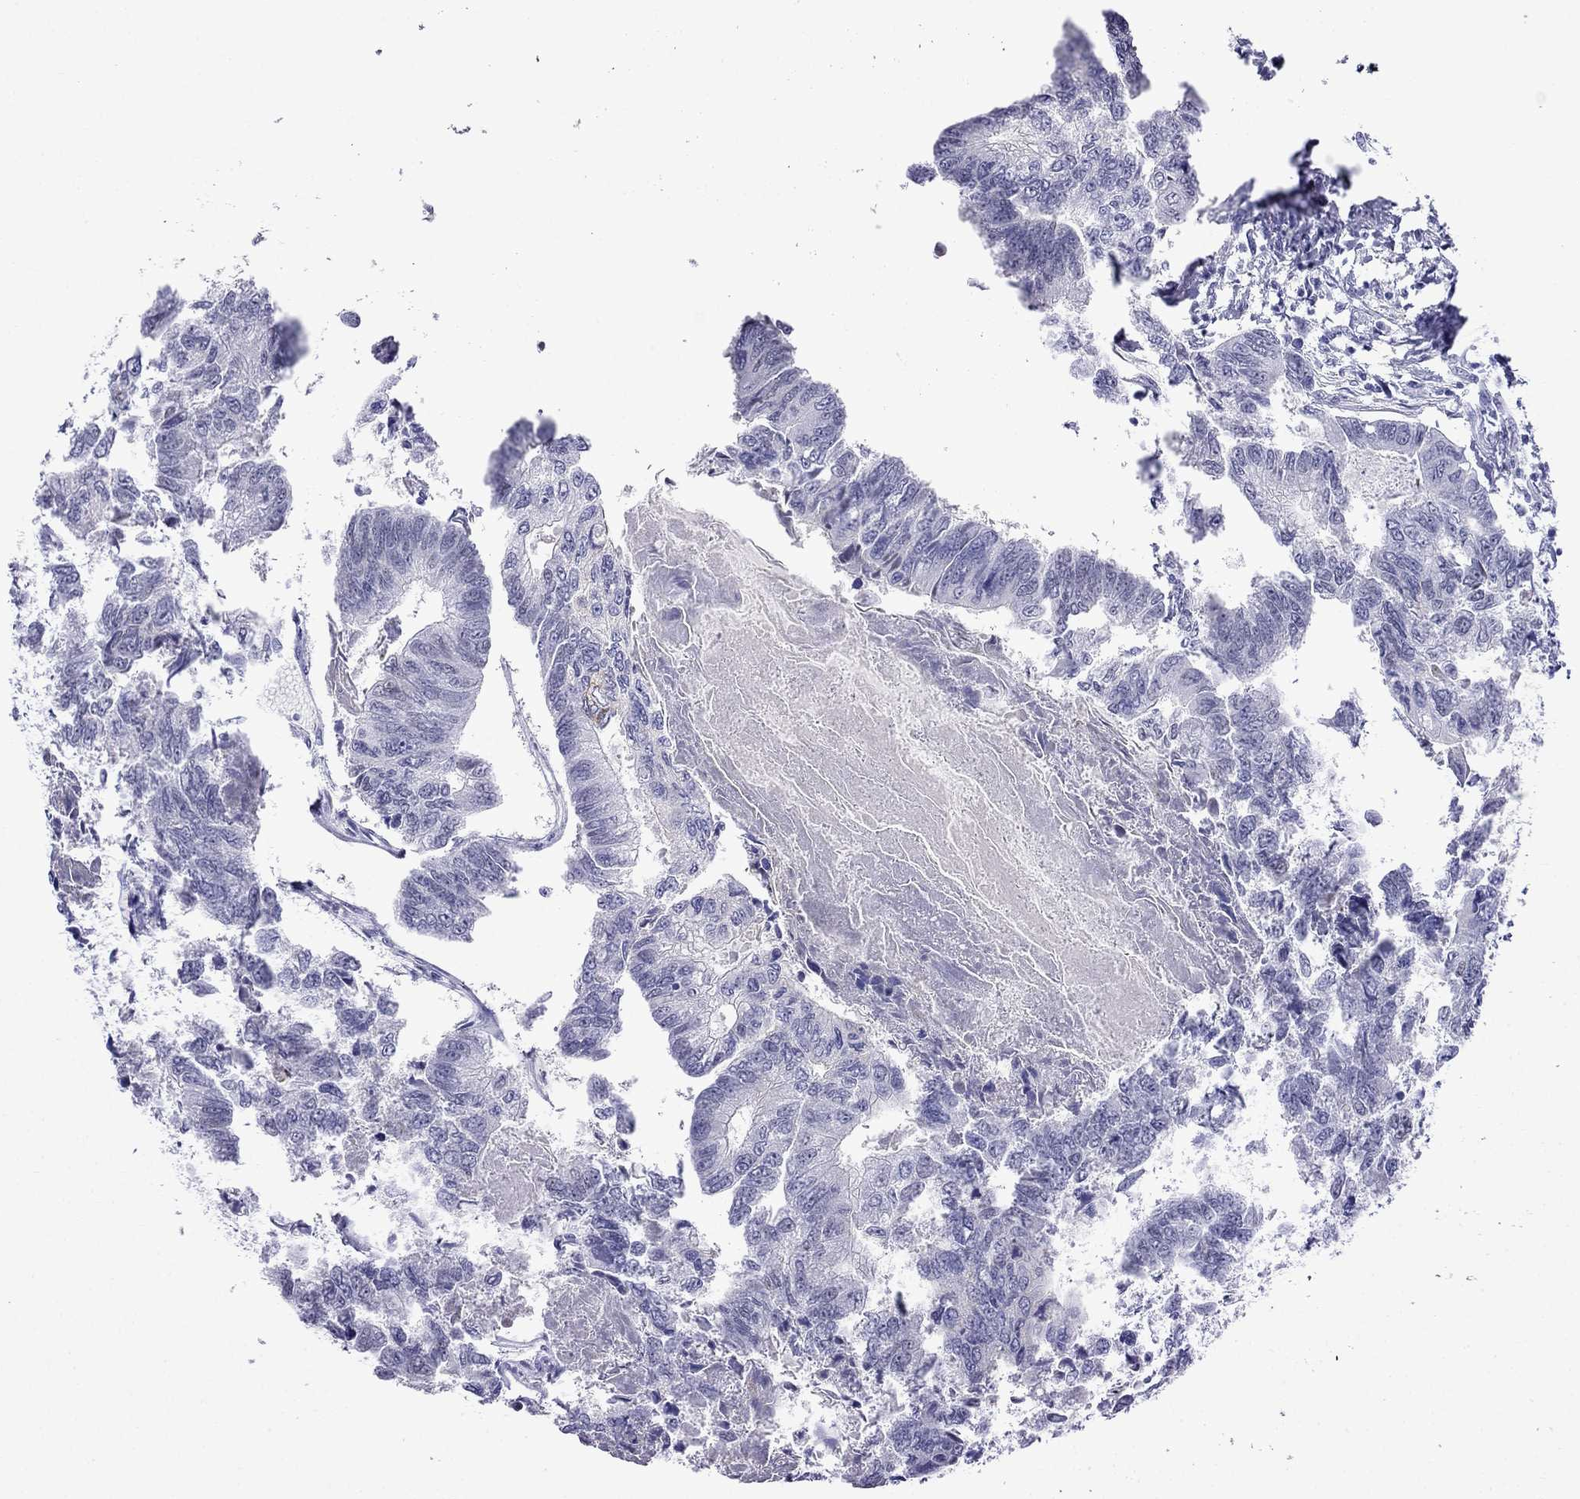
{"staining": {"intensity": "negative", "quantity": "none", "location": "none"}, "tissue": "colorectal cancer", "cell_type": "Tumor cells", "image_type": "cancer", "snomed": [{"axis": "morphology", "description": "Adenocarcinoma, NOS"}, {"axis": "topography", "description": "Colon"}], "caption": "A histopathology image of human colorectal cancer is negative for staining in tumor cells.", "gene": "MGP", "patient": {"sex": "female", "age": 65}}